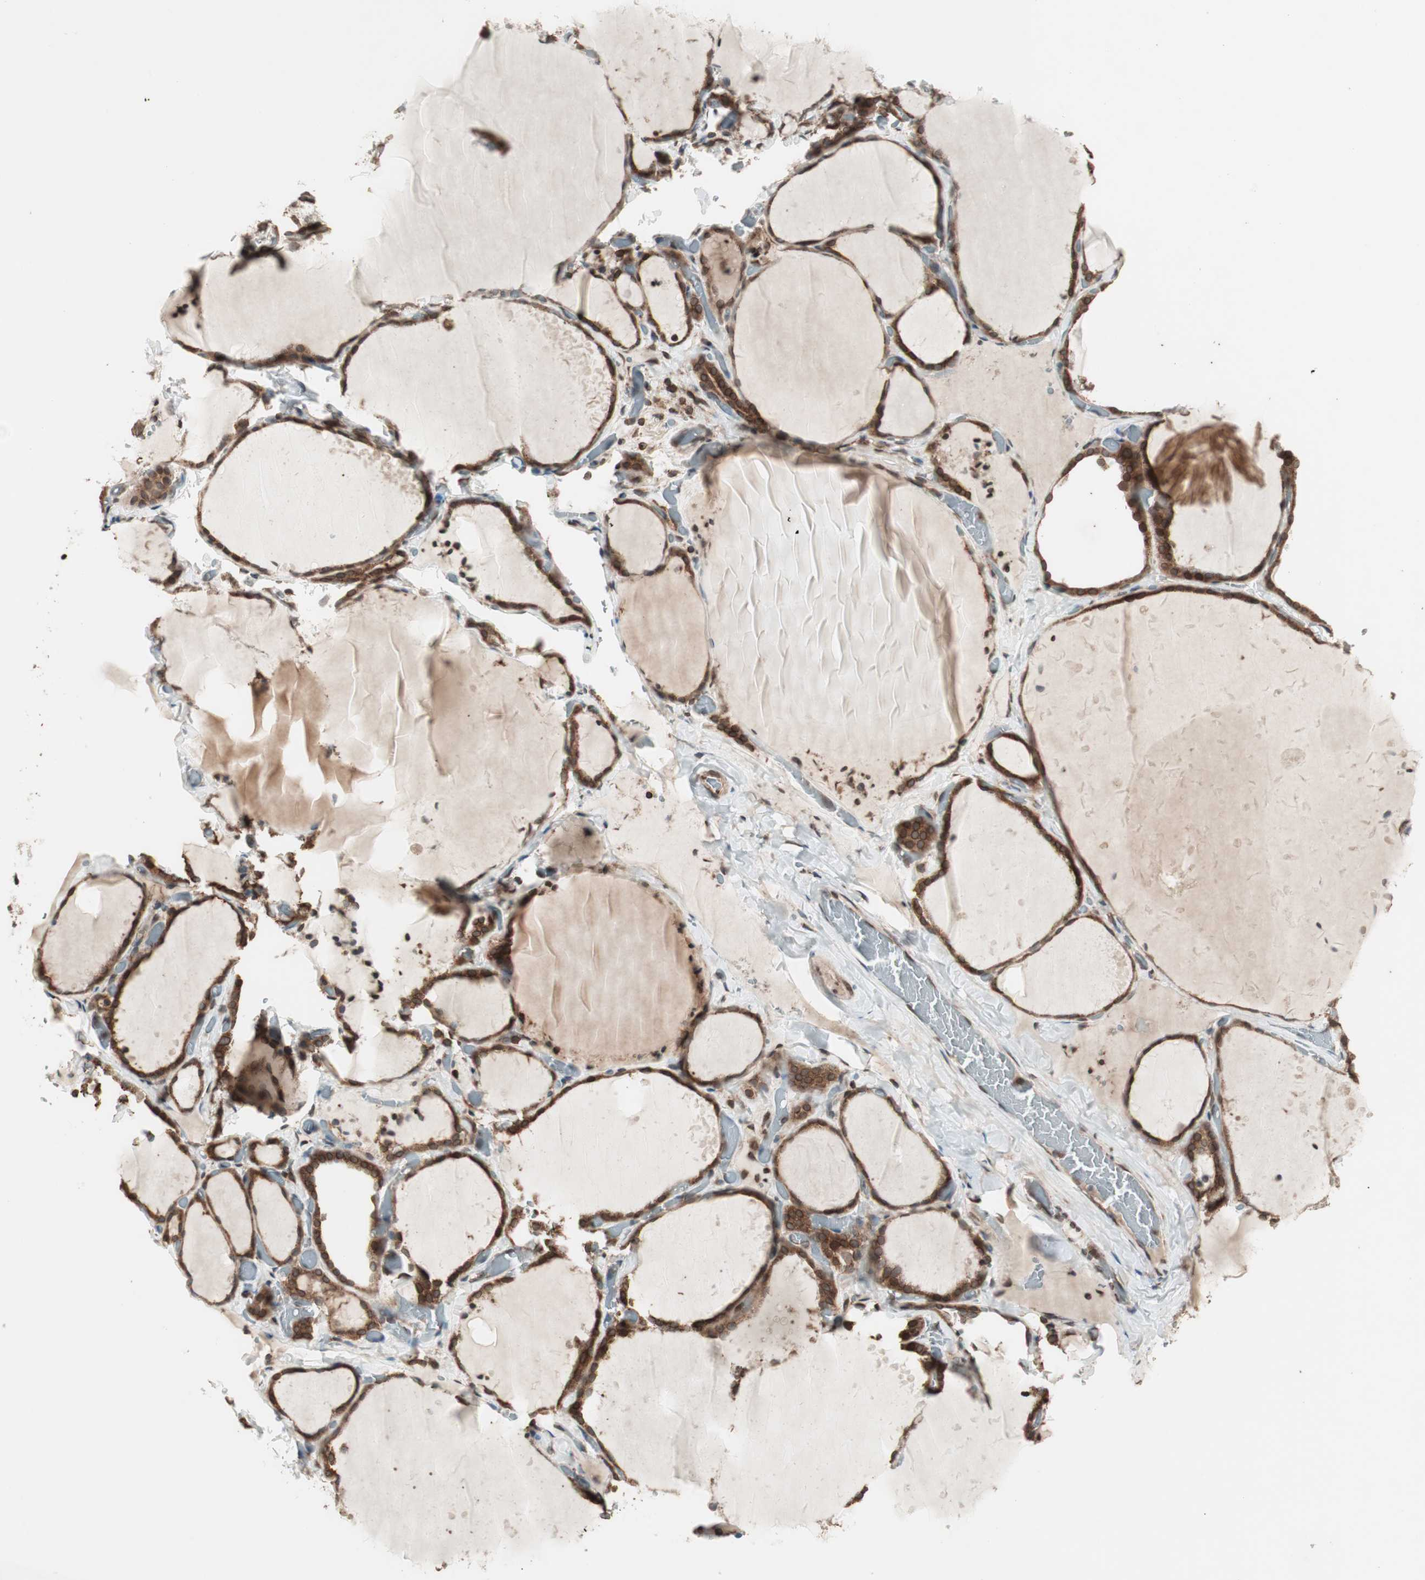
{"staining": {"intensity": "strong", "quantity": ">75%", "location": "cytoplasmic/membranous,nuclear"}, "tissue": "thyroid gland", "cell_type": "Glandular cells", "image_type": "normal", "snomed": [{"axis": "morphology", "description": "Normal tissue, NOS"}, {"axis": "topography", "description": "Thyroid gland"}], "caption": "This micrograph reveals IHC staining of normal human thyroid gland, with high strong cytoplasmic/membranous,nuclear expression in approximately >75% of glandular cells.", "gene": "NUP62", "patient": {"sex": "female", "age": 22}}